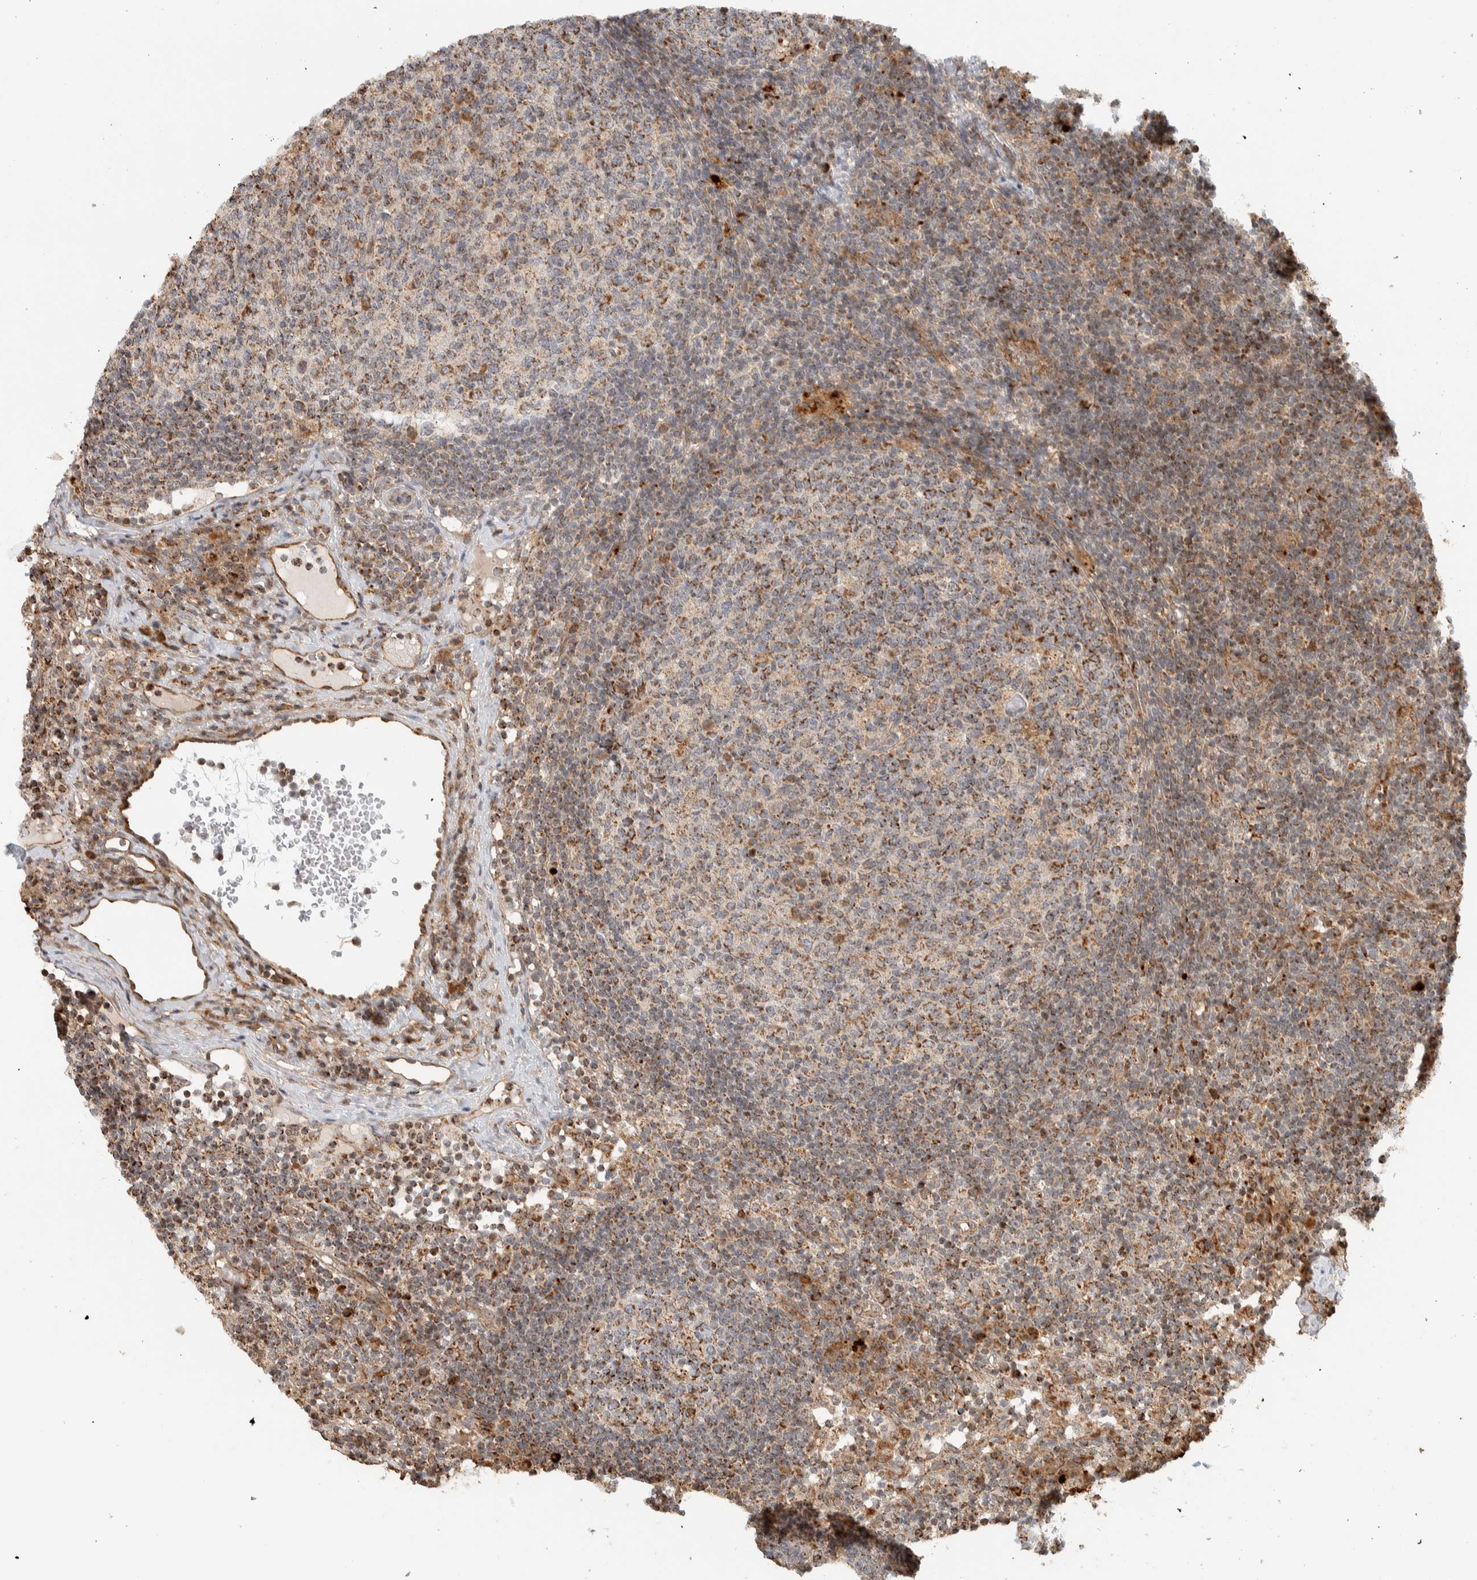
{"staining": {"intensity": "moderate", "quantity": "25%-75%", "location": "cytoplasmic/membranous"}, "tissue": "lymph node", "cell_type": "Germinal center cells", "image_type": "normal", "snomed": [{"axis": "morphology", "description": "Normal tissue, NOS"}, {"axis": "morphology", "description": "Inflammation, NOS"}, {"axis": "topography", "description": "Lymph node"}], "caption": "Immunohistochemistry (IHC) of normal human lymph node exhibits medium levels of moderate cytoplasmic/membranous positivity in about 25%-75% of germinal center cells.", "gene": "KIF9", "patient": {"sex": "male", "age": 55}}